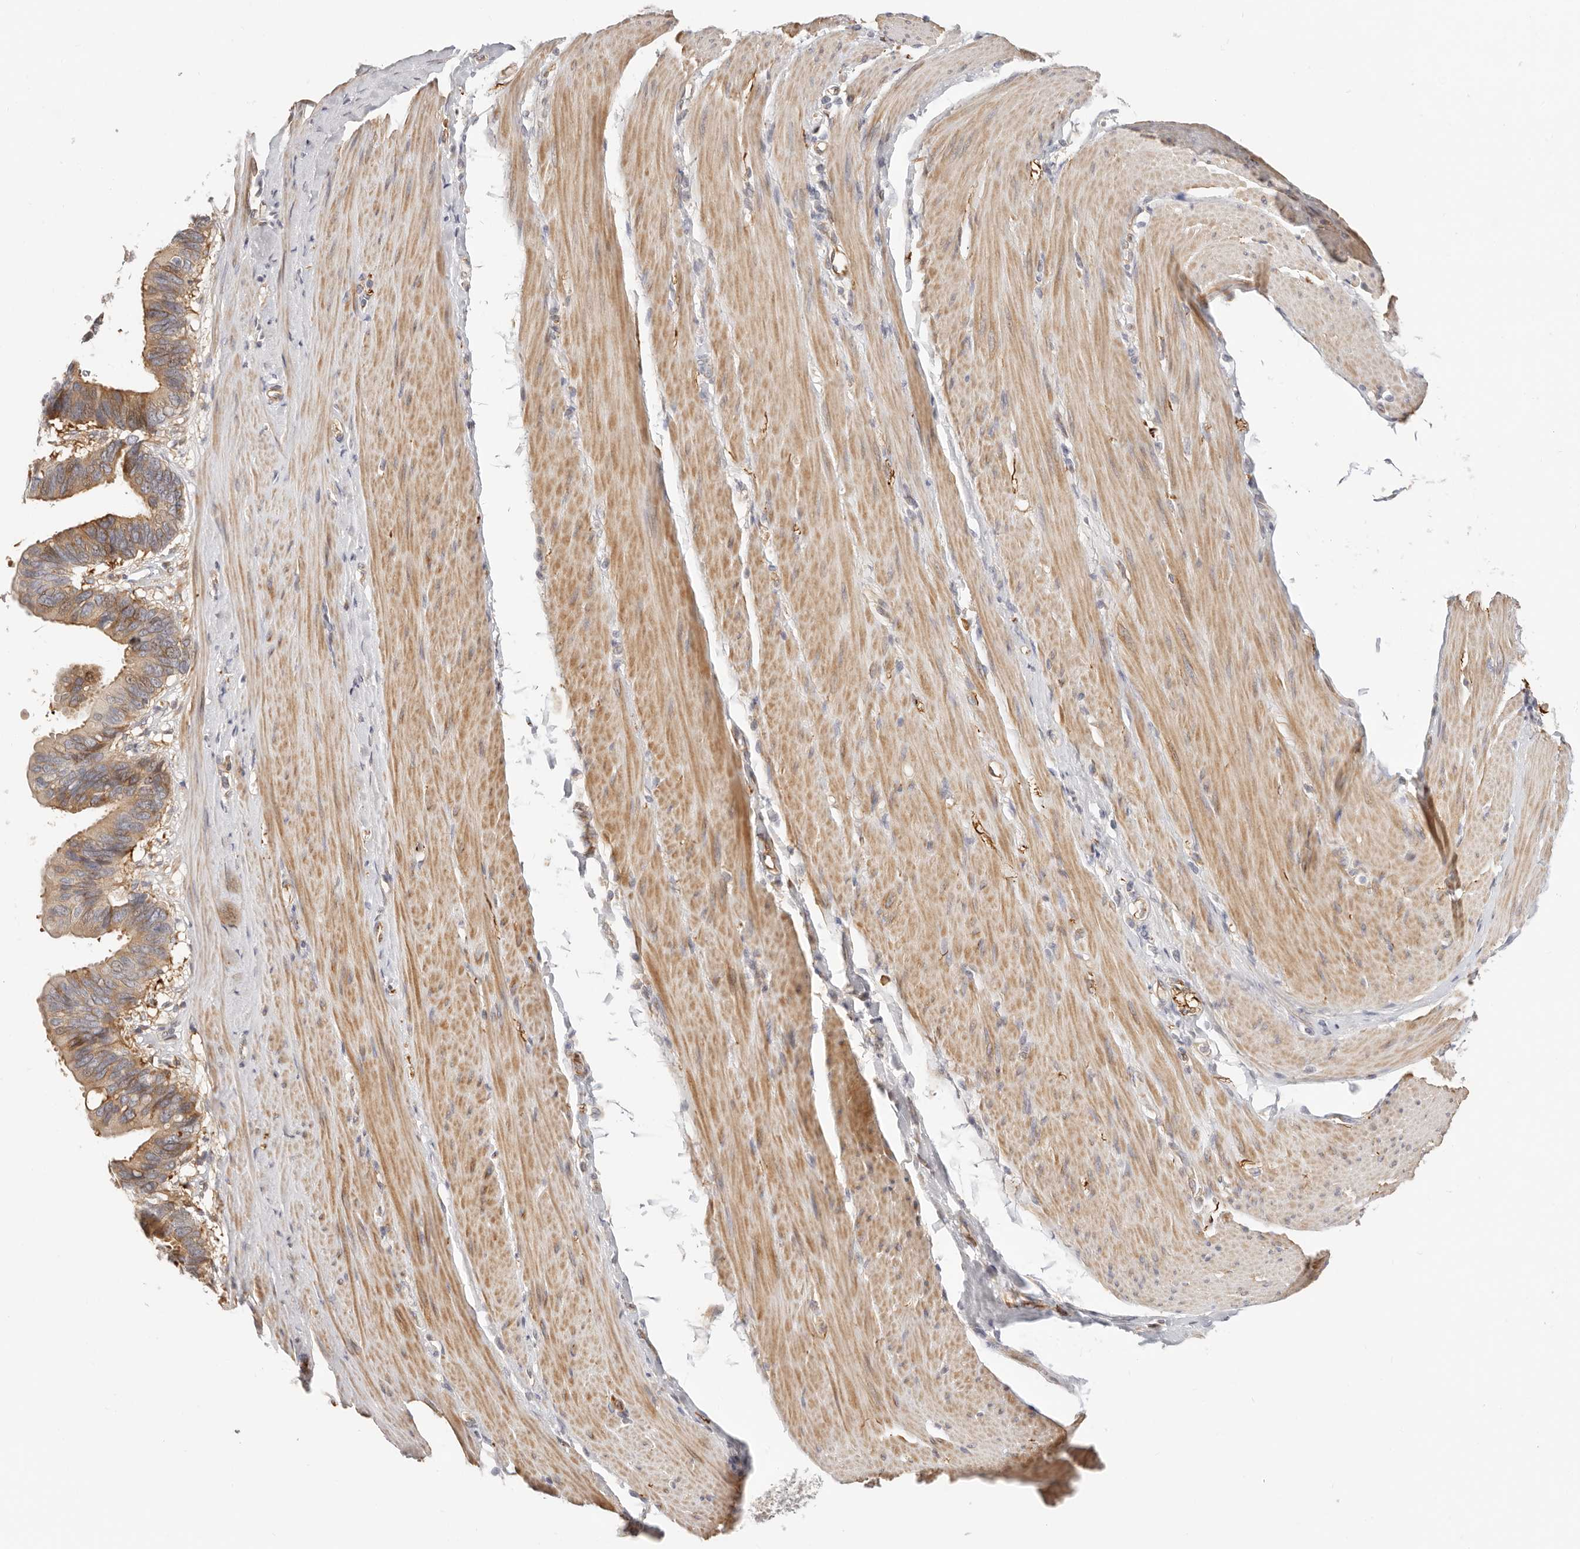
{"staining": {"intensity": "moderate", "quantity": "25%-75%", "location": "cytoplasmic/membranous"}, "tissue": "pancreatic cancer", "cell_type": "Tumor cells", "image_type": "cancer", "snomed": [{"axis": "morphology", "description": "Adenocarcinoma, NOS"}, {"axis": "topography", "description": "Pancreas"}], "caption": "DAB (3,3'-diaminobenzidine) immunohistochemical staining of human adenocarcinoma (pancreatic) demonstrates moderate cytoplasmic/membranous protein positivity in about 25%-75% of tumor cells.", "gene": "DTNBP1", "patient": {"sex": "female", "age": 56}}